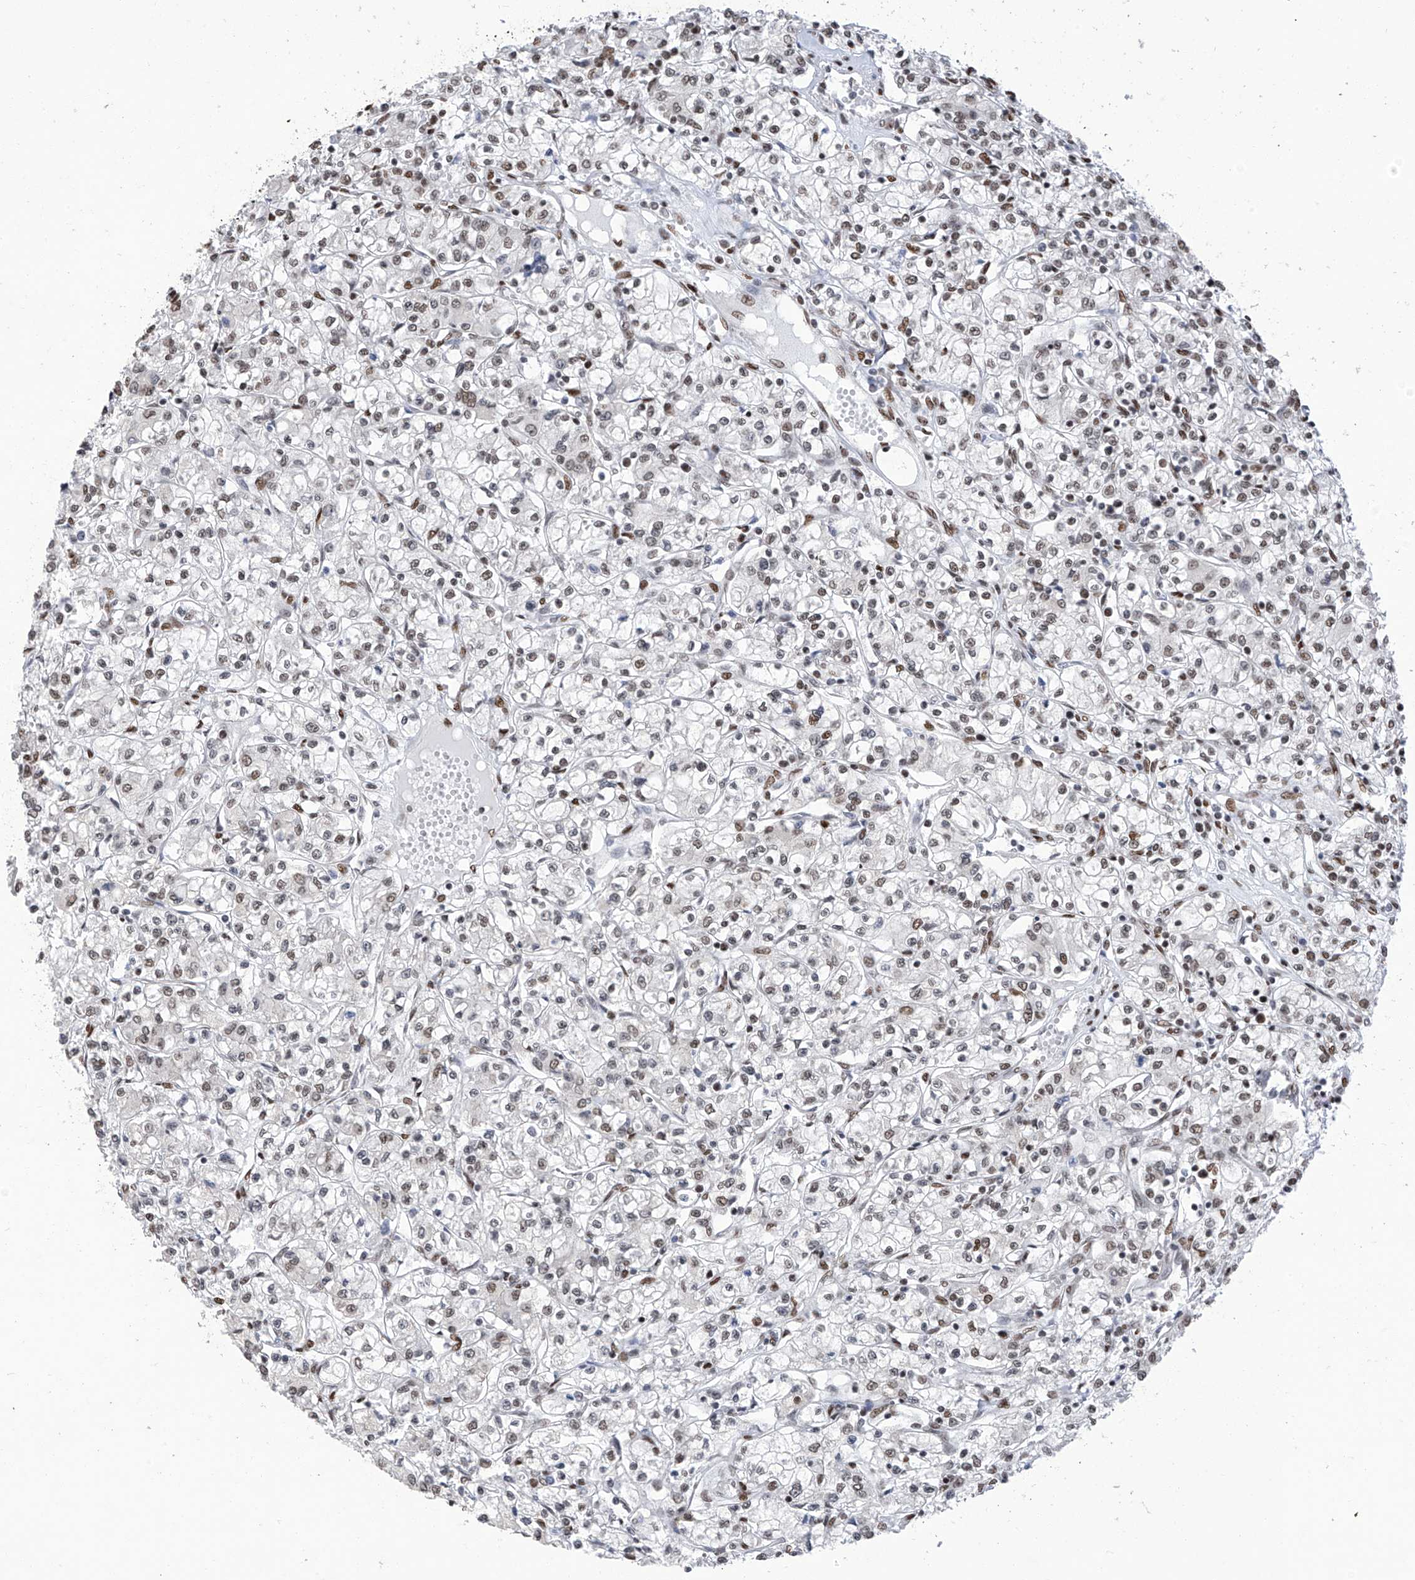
{"staining": {"intensity": "moderate", "quantity": ">75%", "location": "nuclear"}, "tissue": "renal cancer", "cell_type": "Tumor cells", "image_type": "cancer", "snomed": [{"axis": "morphology", "description": "Adenocarcinoma, NOS"}, {"axis": "topography", "description": "Kidney"}], "caption": "The histopathology image reveals a brown stain indicating the presence of a protein in the nuclear of tumor cells in renal cancer.", "gene": "KHSRP", "patient": {"sex": "female", "age": 59}}